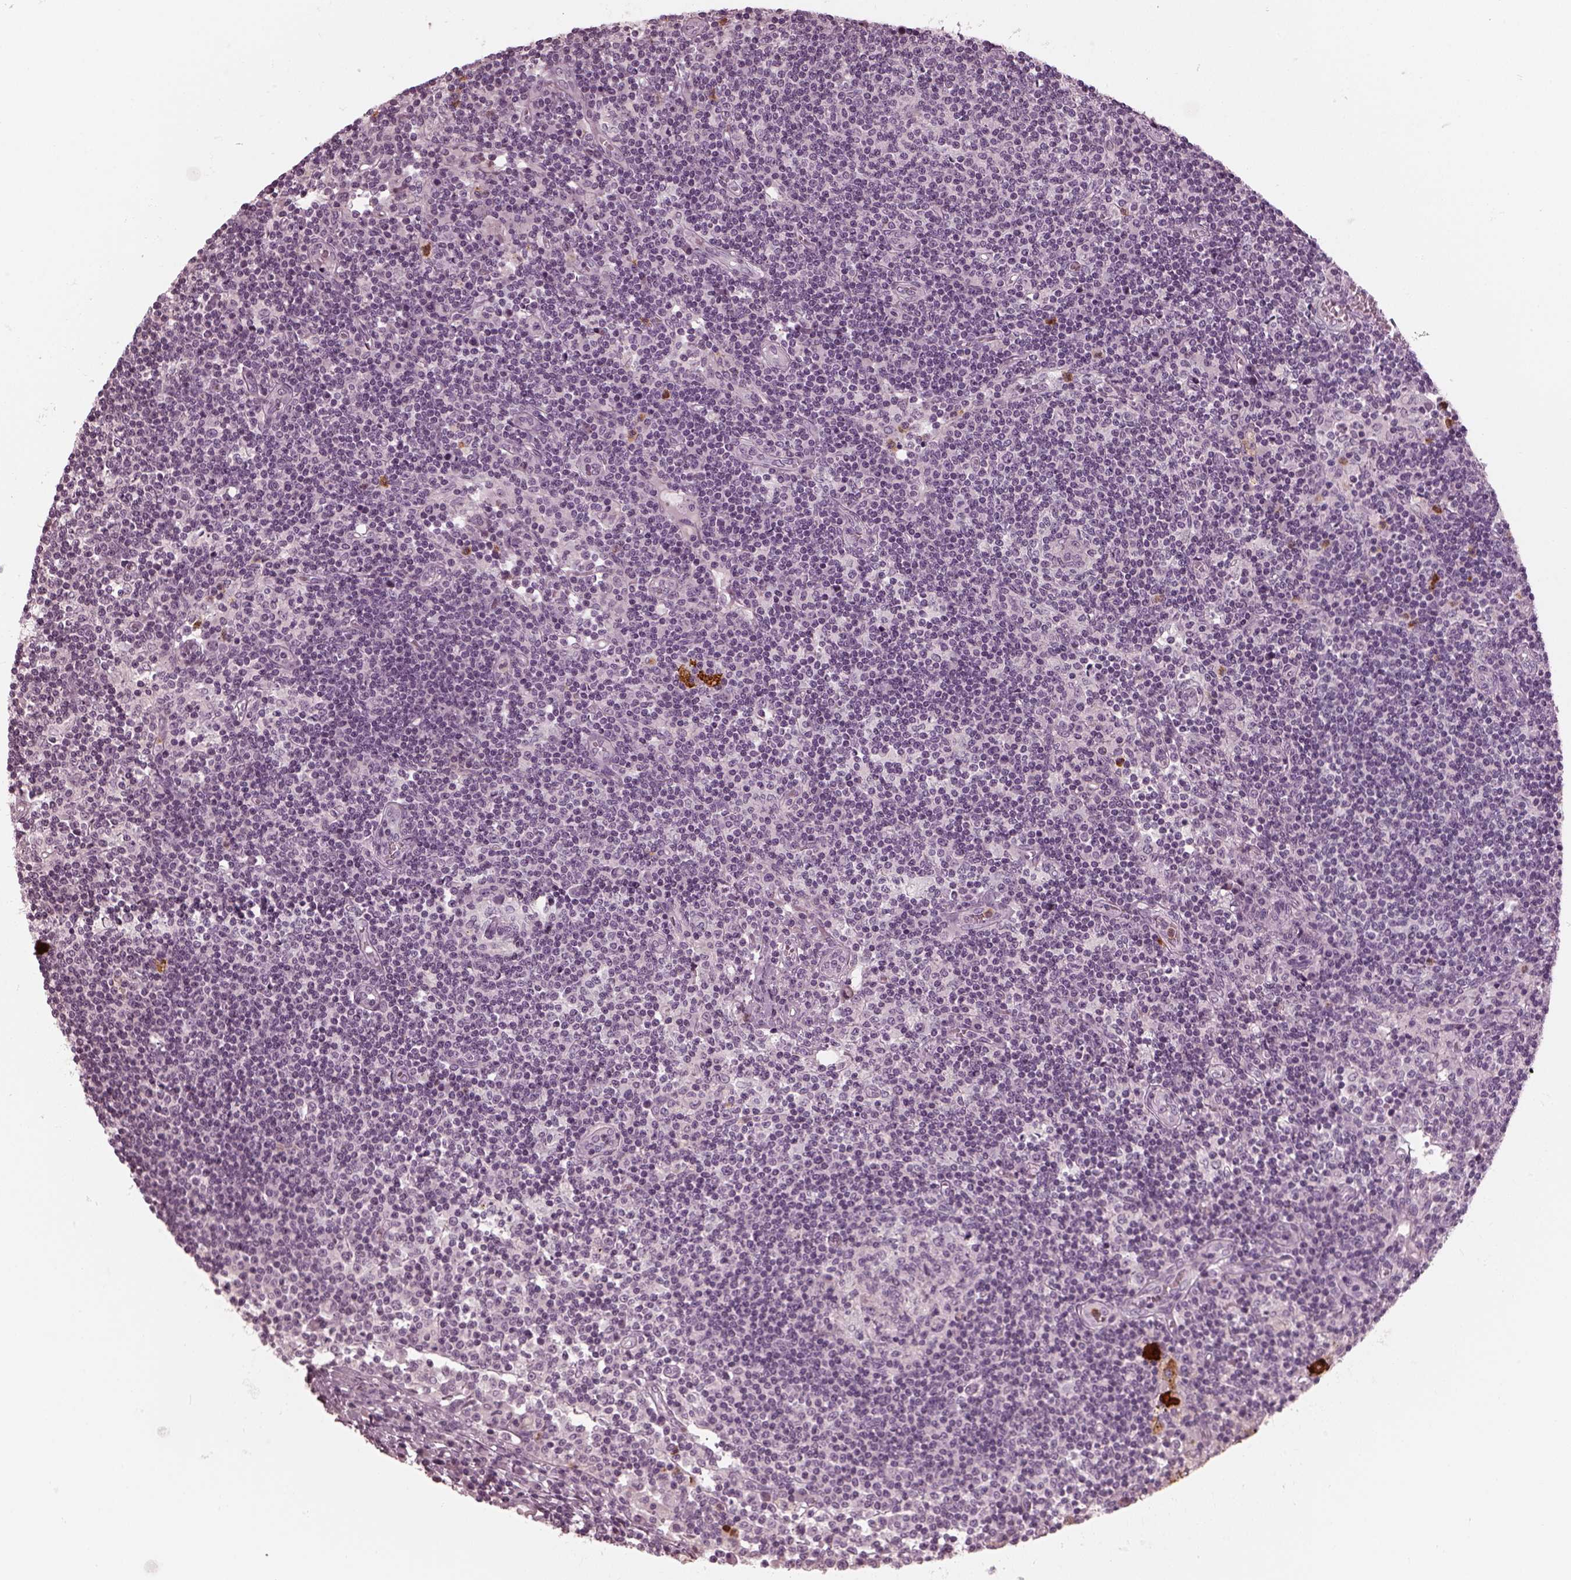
{"staining": {"intensity": "negative", "quantity": "none", "location": "none"}, "tissue": "lymph node", "cell_type": "Germinal center cells", "image_type": "normal", "snomed": [{"axis": "morphology", "description": "Normal tissue, NOS"}, {"axis": "topography", "description": "Lymph node"}], "caption": "This histopathology image is of normal lymph node stained with IHC to label a protein in brown with the nuclei are counter-stained blue. There is no expression in germinal center cells. (DAB (3,3'-diaminobenzidine) immunohistochemistry (IHC), high magnification).", "gene": "CHIT1", "patient": {"sex": "female", "age": 72}}